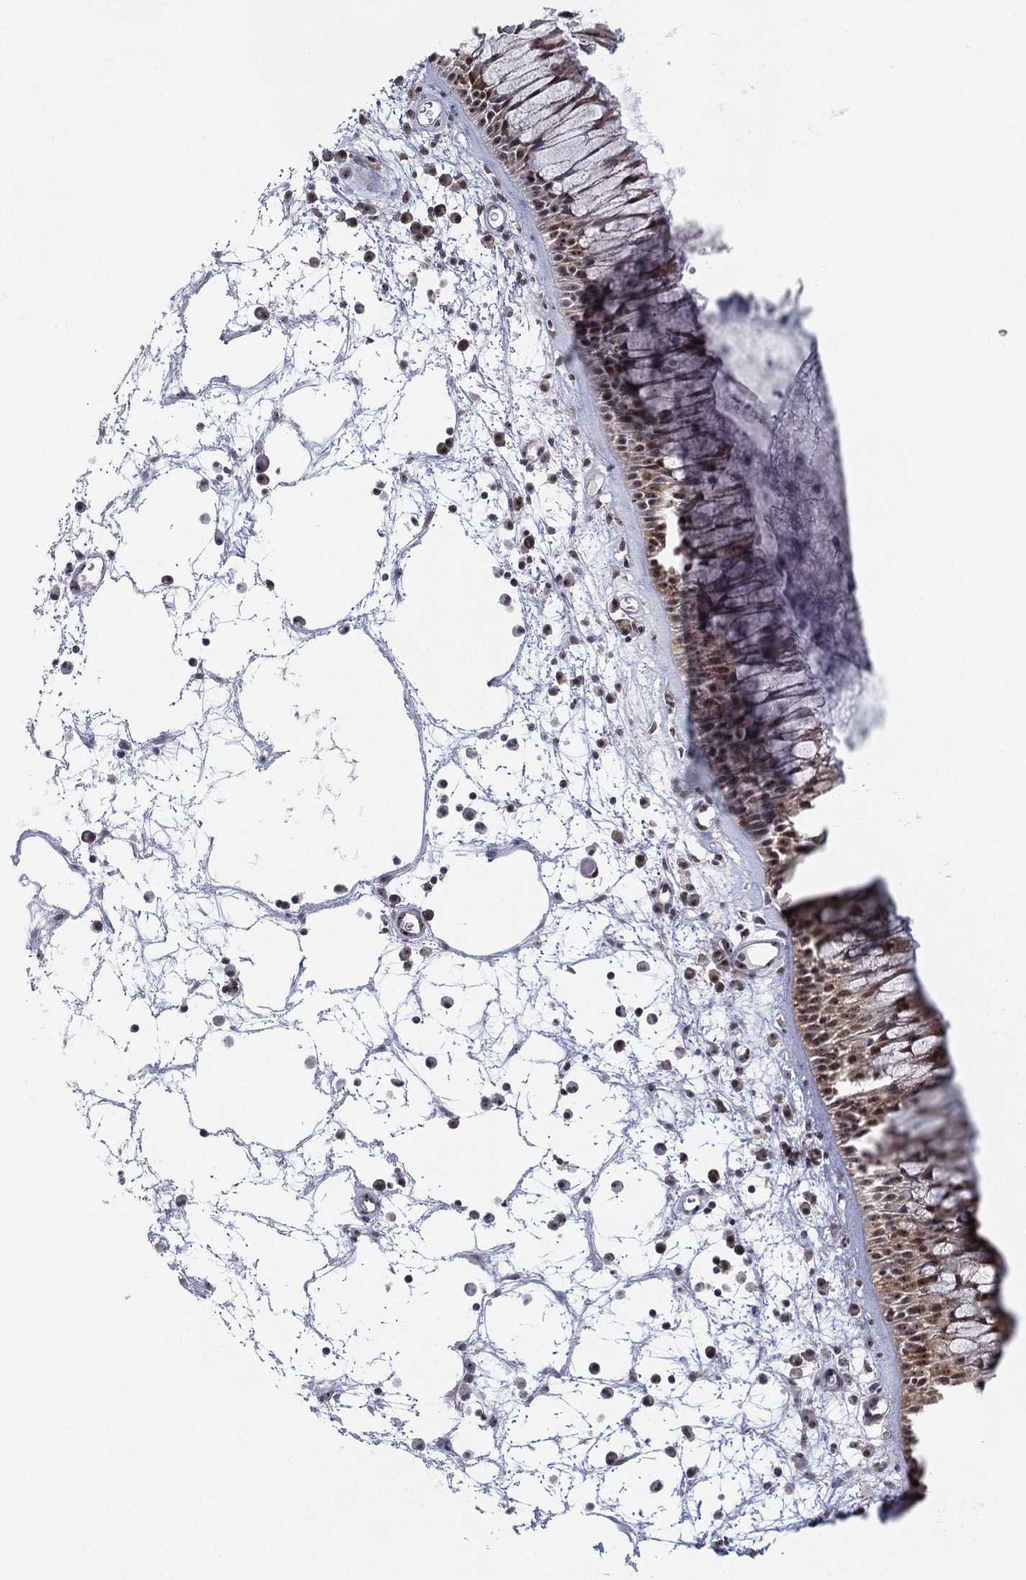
{"staining": {"intensity": "strong", "quantity": "<25%", "location": "nuclear"}, "tissue": "nasopharynx", "cell_type": "Respiratory epithelial cells", "image_type": "normal", "snomed": [{"axis": "morphology", "description": "Normal tissue, NOS"}, {"axis": "topography", "description": "Nasopharynx"}], "caption": "Nasopharynx was stained to show a protein in brown. There is medium levels of strong nuclear positivity in about <25% of respiratory epithelial cells.", "gene": "PPP1R16B", "patient": {"sex": "male", "age": 69}}